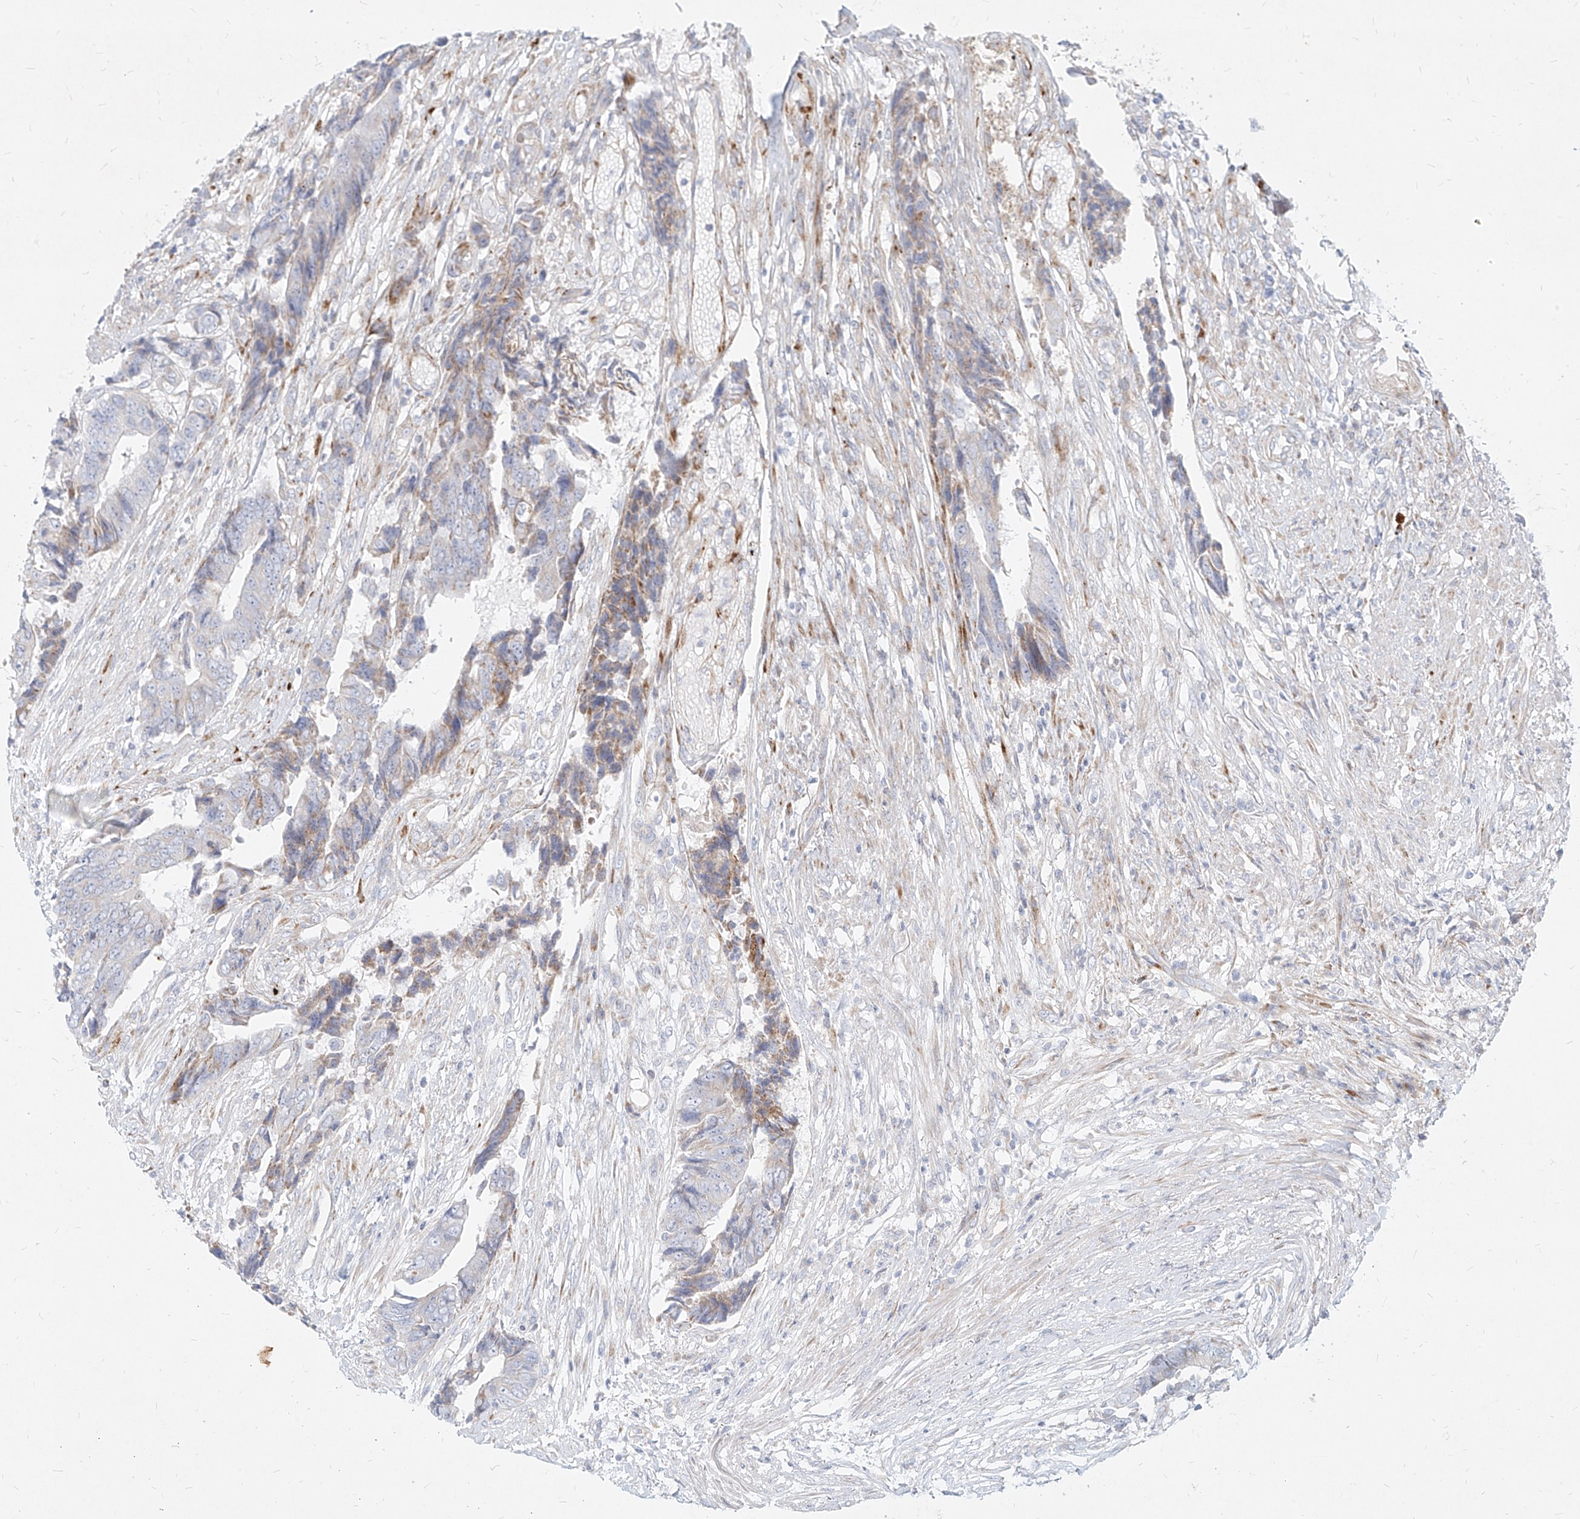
{"staining": {"intensity": "negative", "quantity": "none", "location": "none"}, "tissue": "colorectal cancer", "cell_type": "Tumor cells", "image_type": "cancer", "snomed": [{"axis": "morphology", "description": "Adenocarcinoma, NOS"}, {"axis": "topography", "description": "Rectum"}], "caption": "Immunohistochemical staining of human colorectal cancer (adenocarcinoma) demonstrates no significant expression in tumor cells.", "gene": "MTX2", "patient": {"sex": "male", "age": 84}}